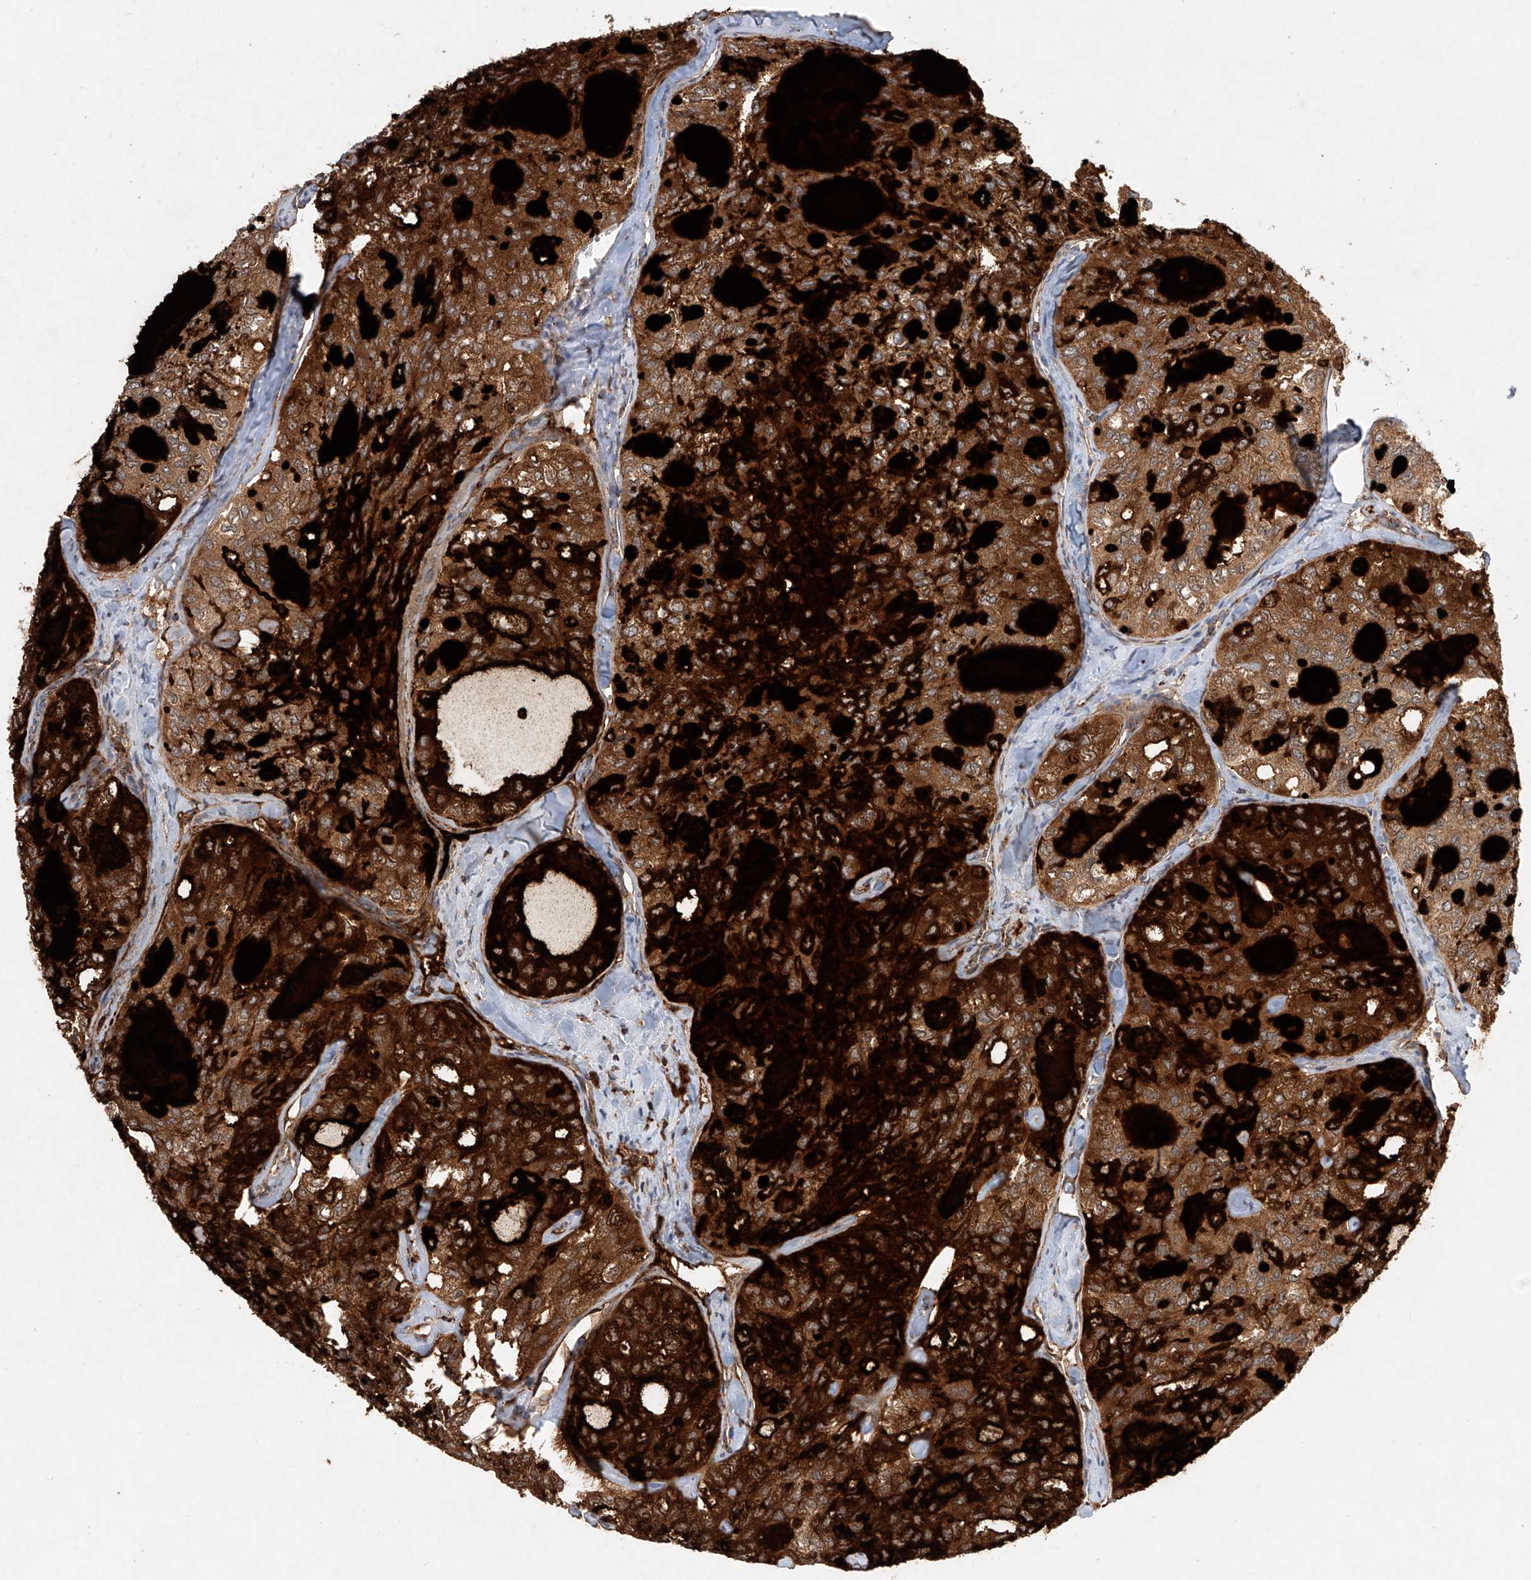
{"staining": {"intensity": "moderate", "quantity": ">75%", "location": "cytoplasmic/membranous"}, "tissue": "thyroid cancer", "cell_type": "Tumor cells", "image_type": "cancer", "snomed": [{"axis": "morphology", "description": "Follicular adenoma carcinoma, NOS"}, {"axis": "topography", "description": "Thyroid gland"}], "caption": "Immunohistochemical staining of thyroid cancer exhibits medium levels of moderate cytoplasmic/membranous protein positivity in approximately >75% of tumor cells. (IHC, brightfield microscopy, high magnification).", "gene": "DCAF11", "patient": {"sex": "male", "age": 75}}